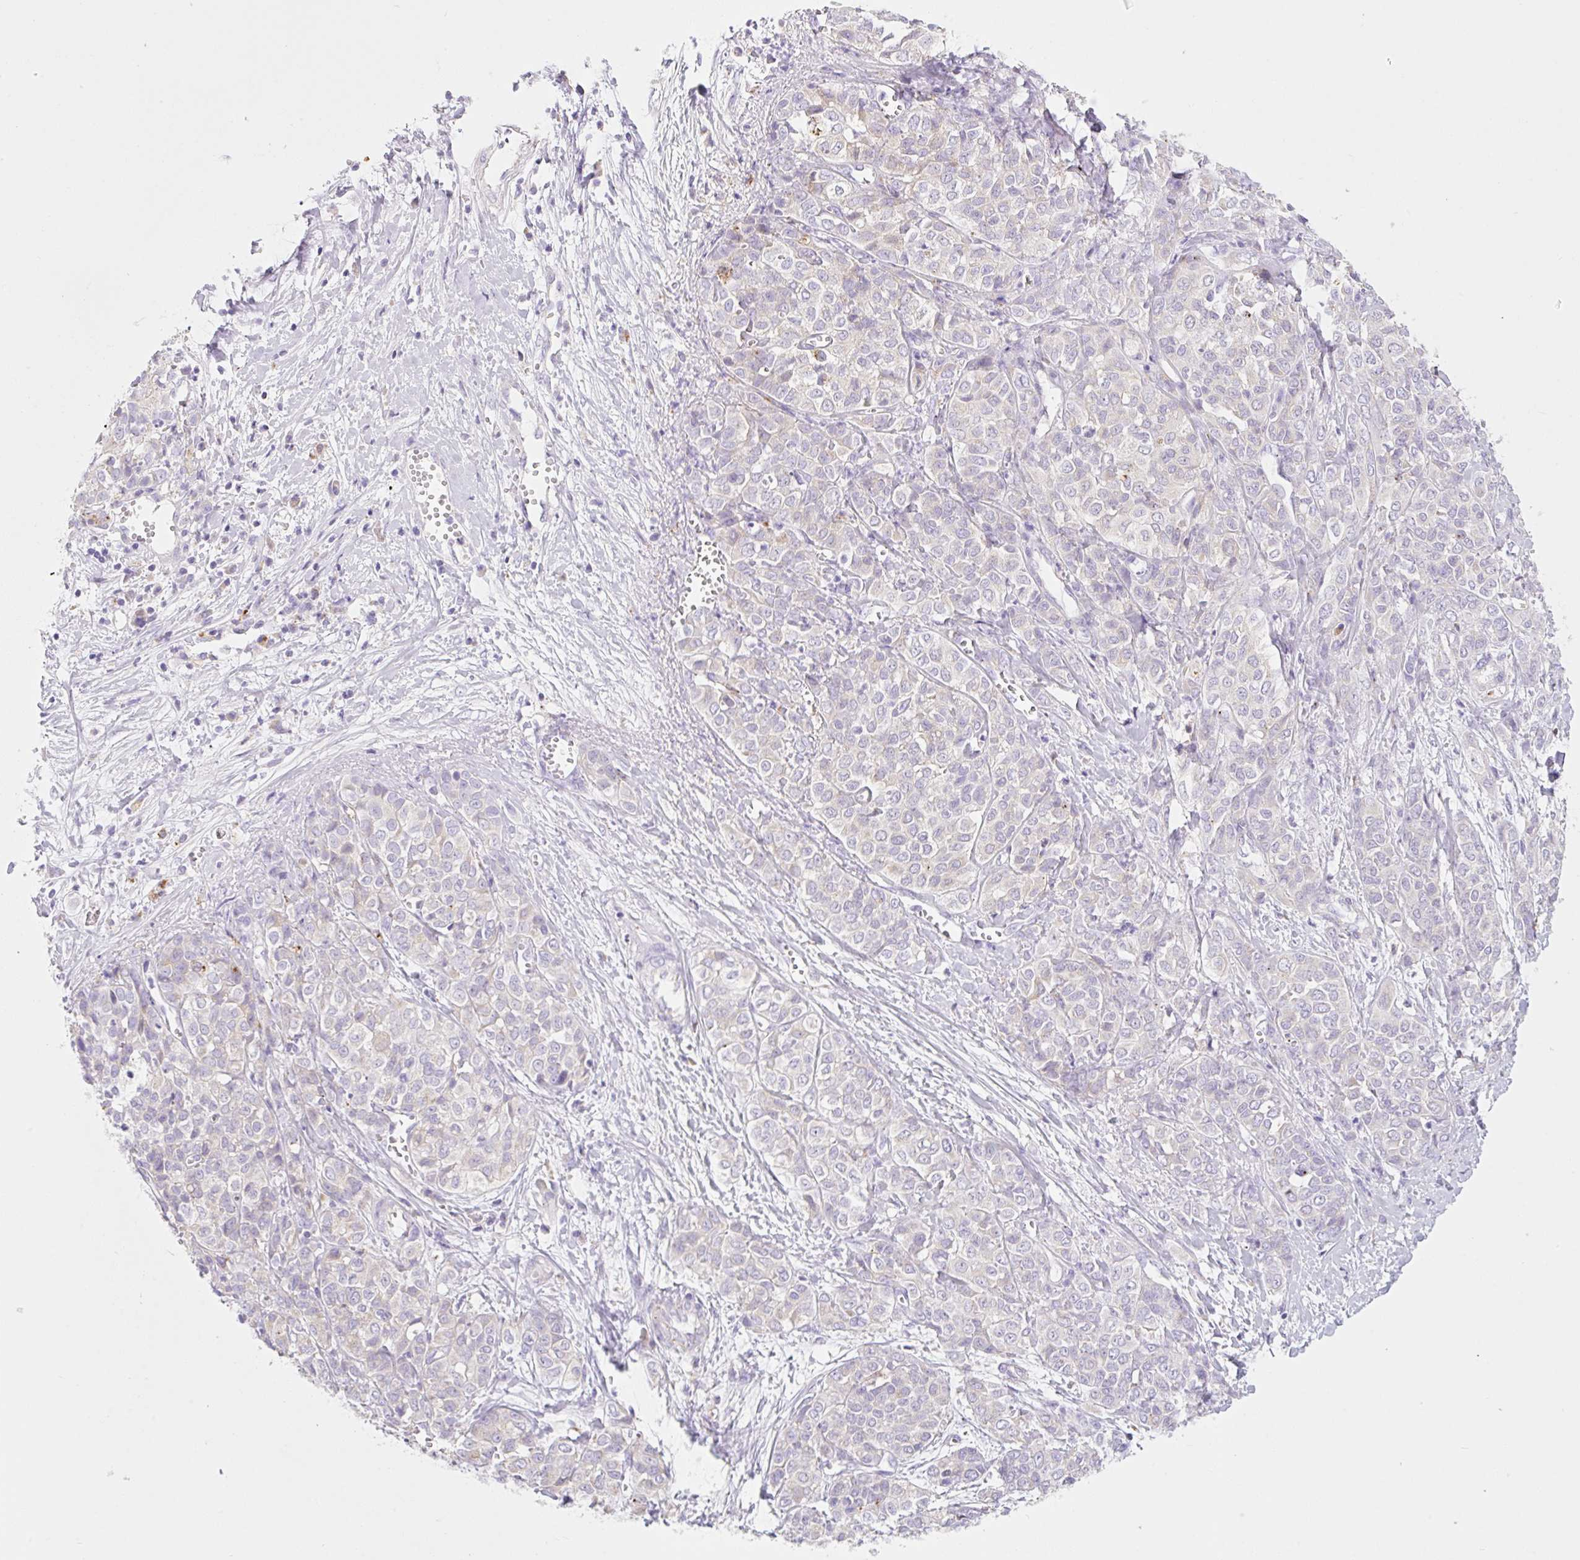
{"staining": {"intensity": "negative", "quantity": "none", "location": "none"}, "tissue": "liver cancer", "cell_type": "Tumor cells", "image_type": "cancer", "snomed": [{"axis": "morphology", "description": "Cholangiocarcinoma"}, {"axis": "topography", "description": "Liver"}], "caption": "An image of human liver cancer (cholangiocarcinoma) is negative for staining in tumor cells. Nuclei are stained in blue.", "gene": "CLEC3A", "patient": {"sex": "female", "age": 77}}